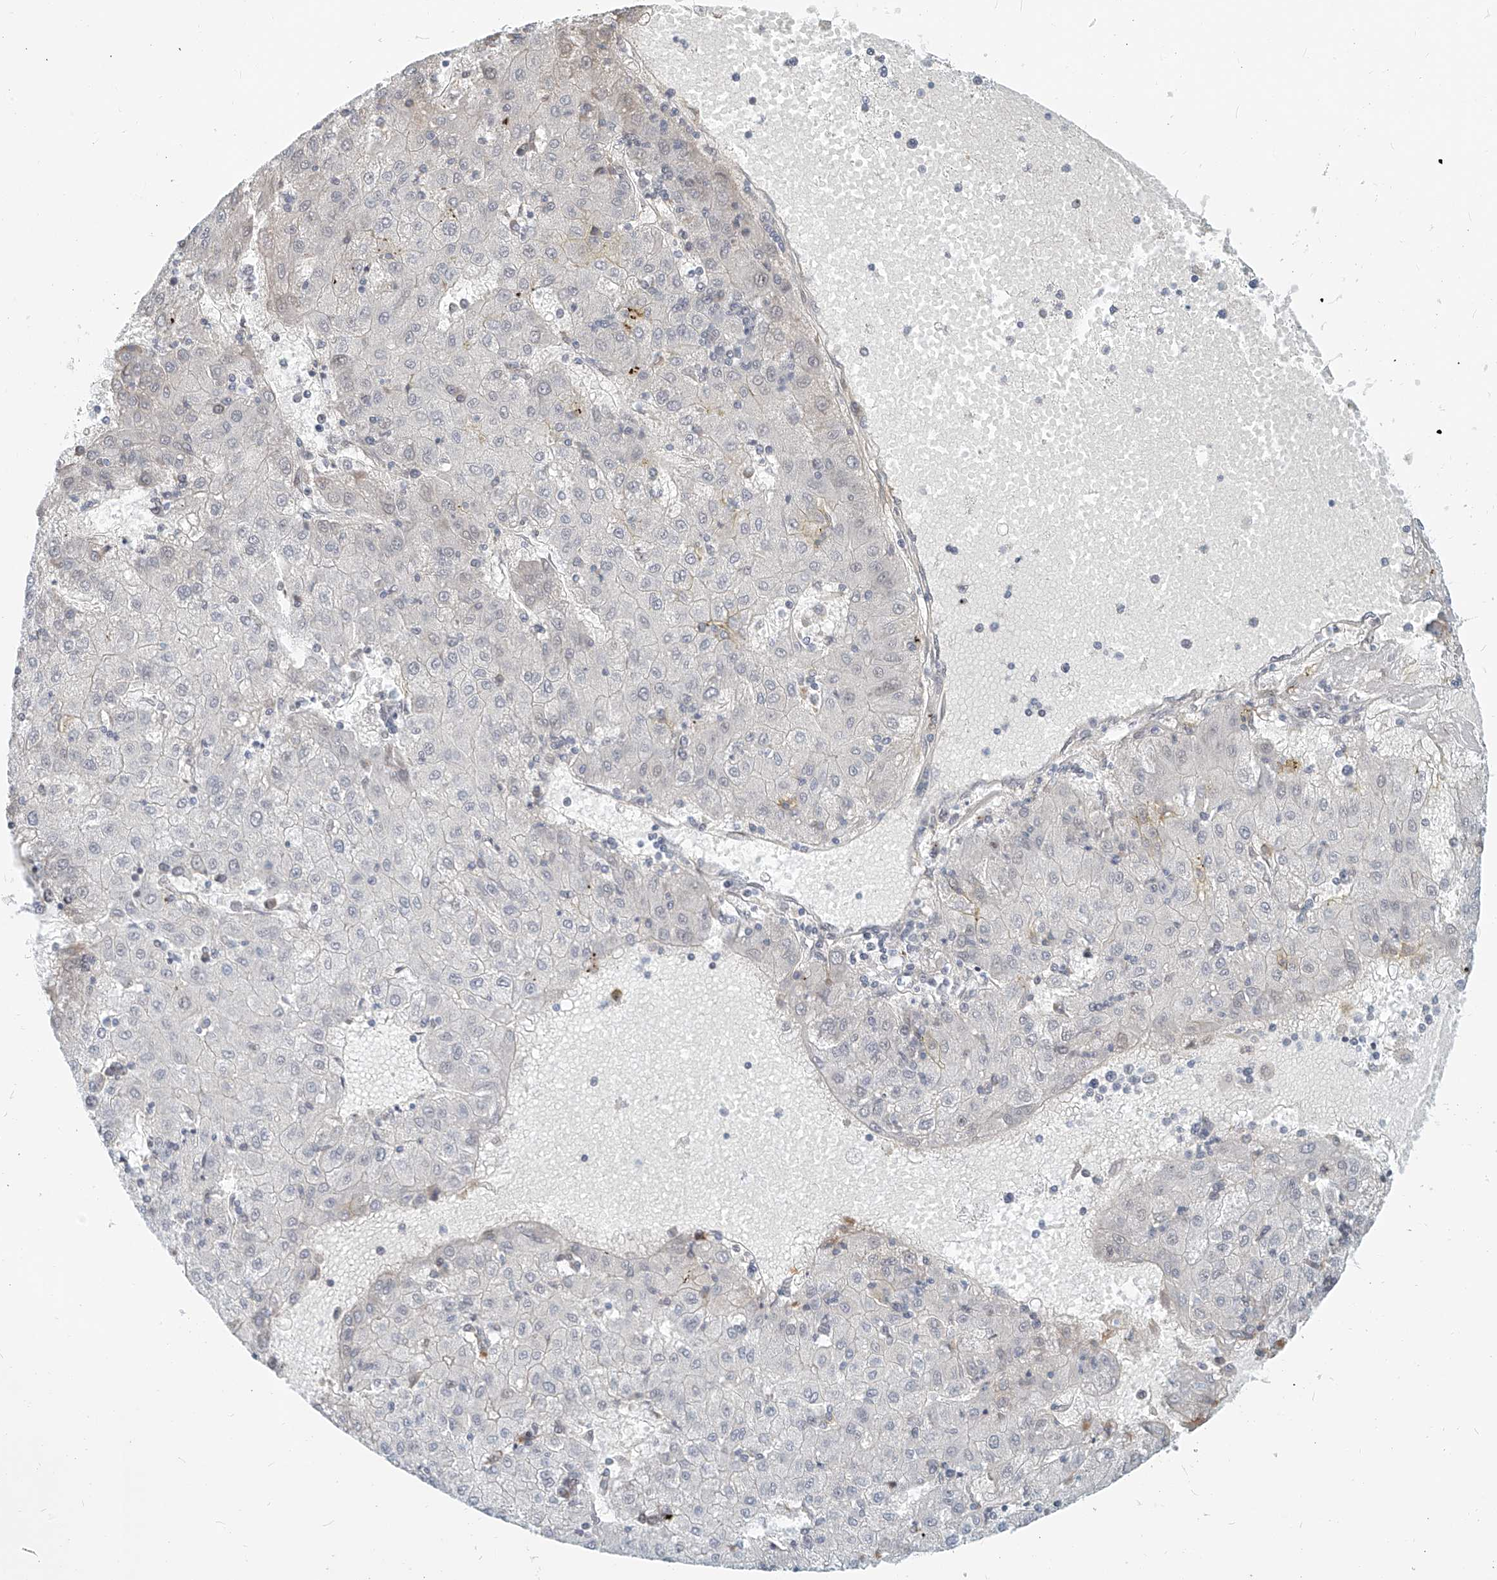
{"staining": {"intensity": "negative", "quantity": "none", "location": "none"}, "tissue": "liver cancer", "cell_type": "Tumor cells", "image_type": "cancer", "snomed": [{"axis": "morphology", "description": "Carcinoma, Hepatocellular, NOS"}, {"axis": "topography", "description": "Liver"}], "caption": "The micrograph displays no significant positivity in tumor cells of liver cancer (hepatocellular carcinoma). Nuclei are stained in blue.", "gene": "SASH1", "patient": {"sex": "male", "age": 72}}